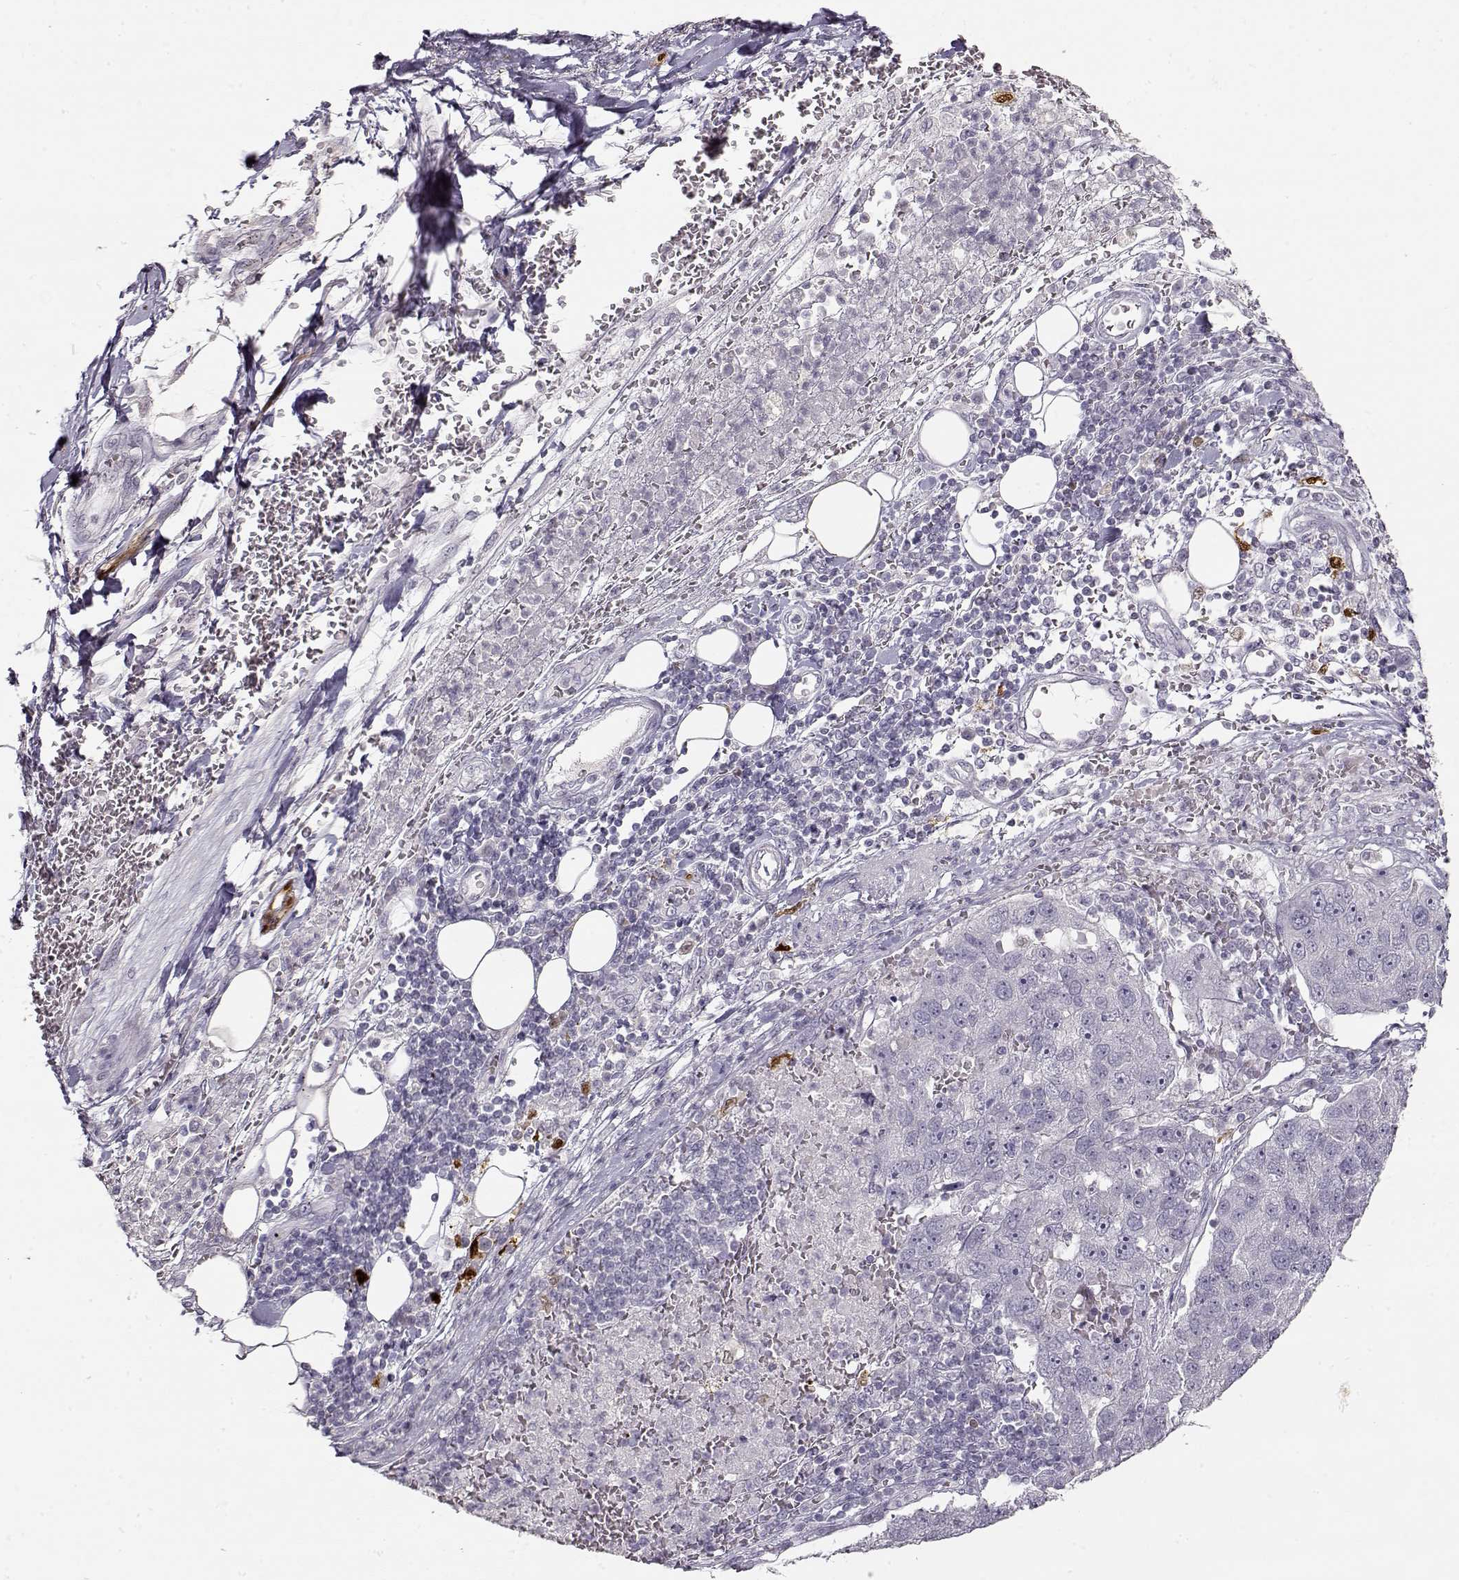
{"staining": {"intensity": "negative", "quantity": "none", "location": "none"}, "tissue": "pancreatic cancer", "cell_type": "Tumor cells", "image_type": "cancer", "snomed": [{"axis": "morphology", "description": "Adenocarcinoma, NOS"}, {"axis": "topography", "description": "Pancreas"}], "caption": "Immunohistochemical staining of human pancreatic cancer (adenocarcinoma) demonstrates no significant positivity in tumor cells. (Immunohistochemistry (ihc), brightfield microscopy, high magnification).", "gene": "S100B", "patient": {"sex": "female", "age": 61}}